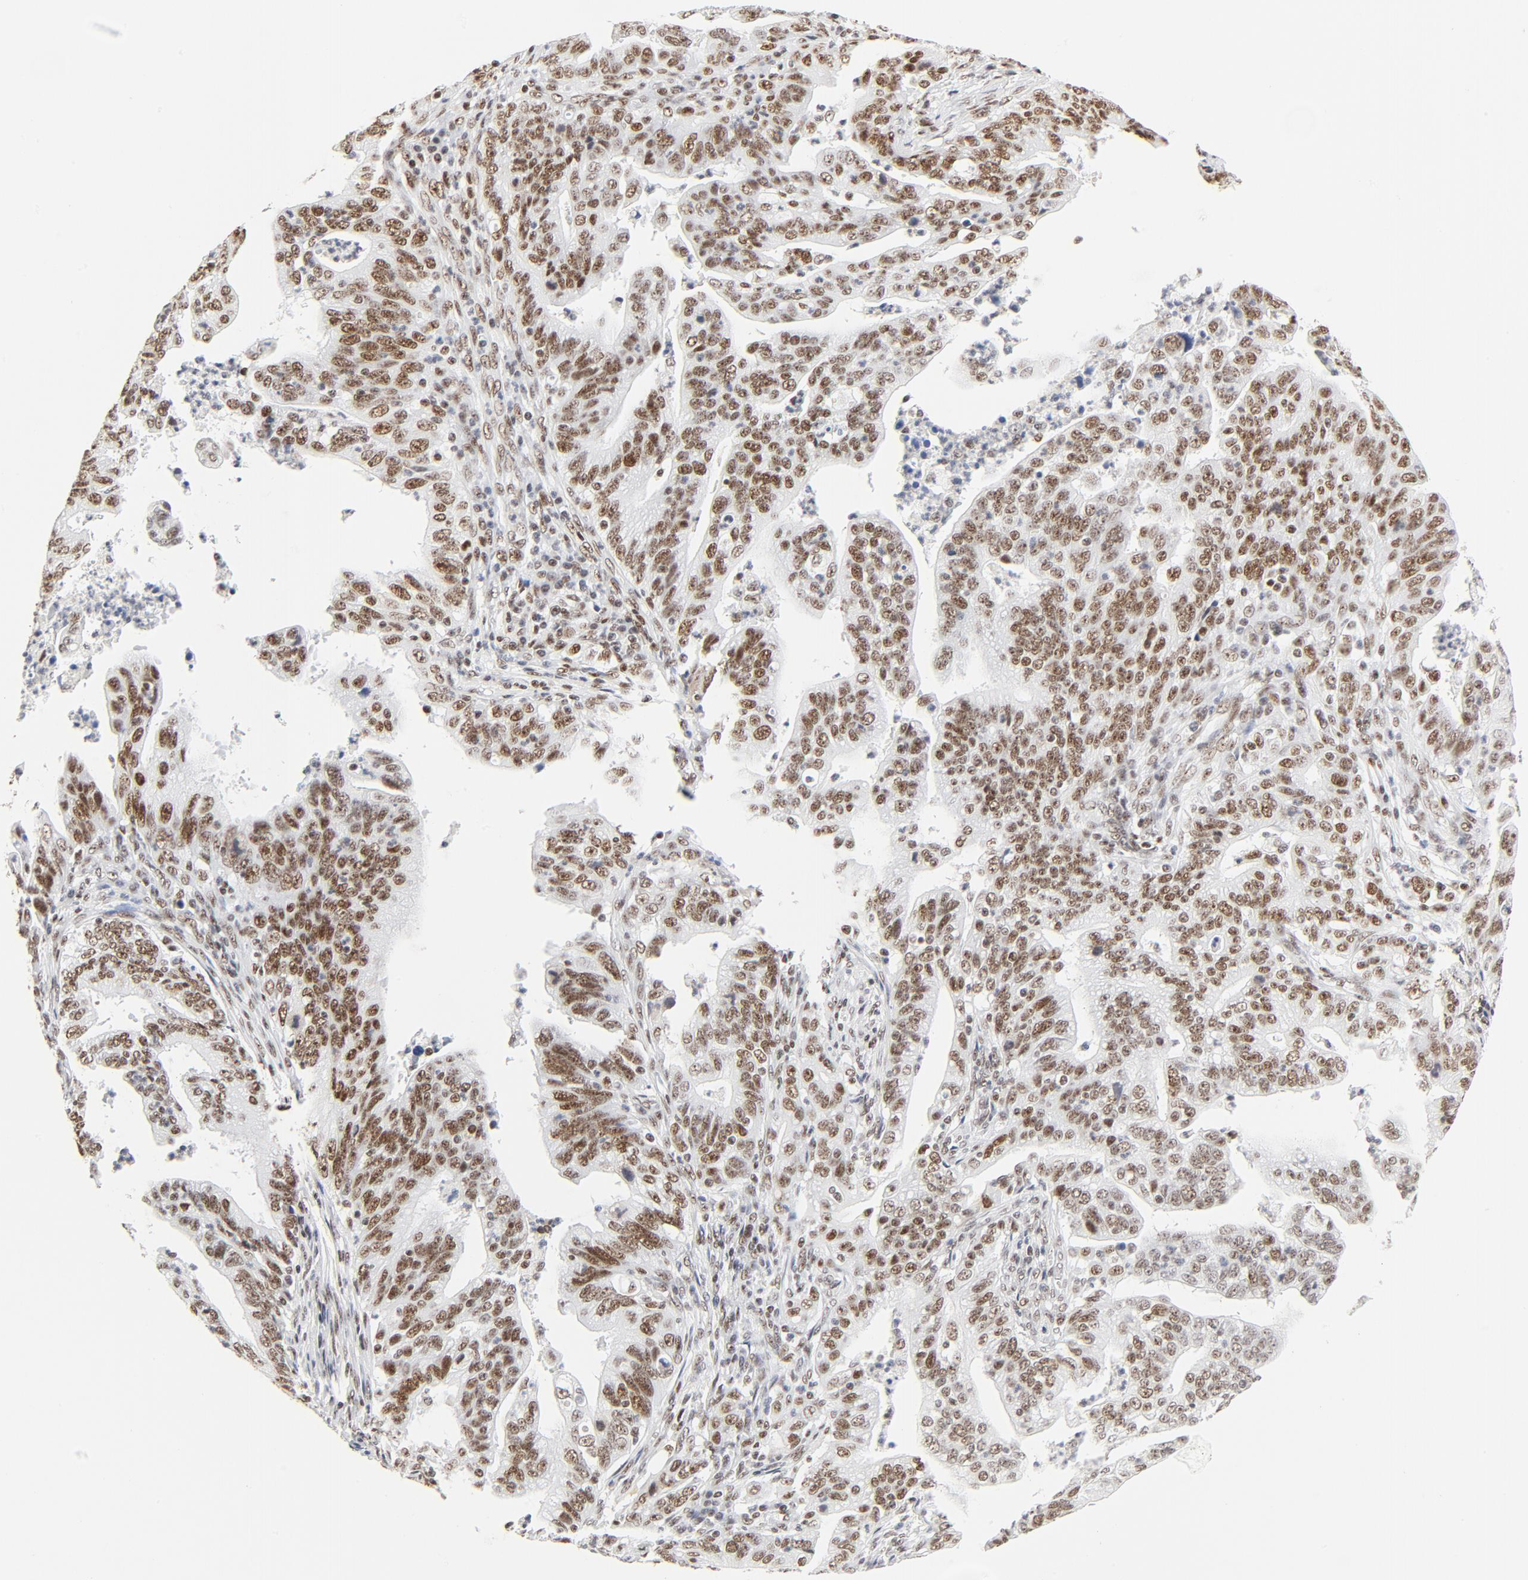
{"staining": {"intensity": "moderate", "quantity": ">75%", "location": "nuclear"}, "tissue": "stomach cancer", "cell_type": "Tumor cells", "image_type": "cancer", "snomed": [{"axis": "morphology", "description": "Adenocarcinoma, NOS"}, {"axis": "topography", "description": "Stomach, upper"}], "caption": "Immunohistochemical staining of stomach cancer reveals moderate nuclear protein staining in about >75% of tumor cells.", "gene": "GTF2H1", "patient": {"sex": "female", "age": 50}}